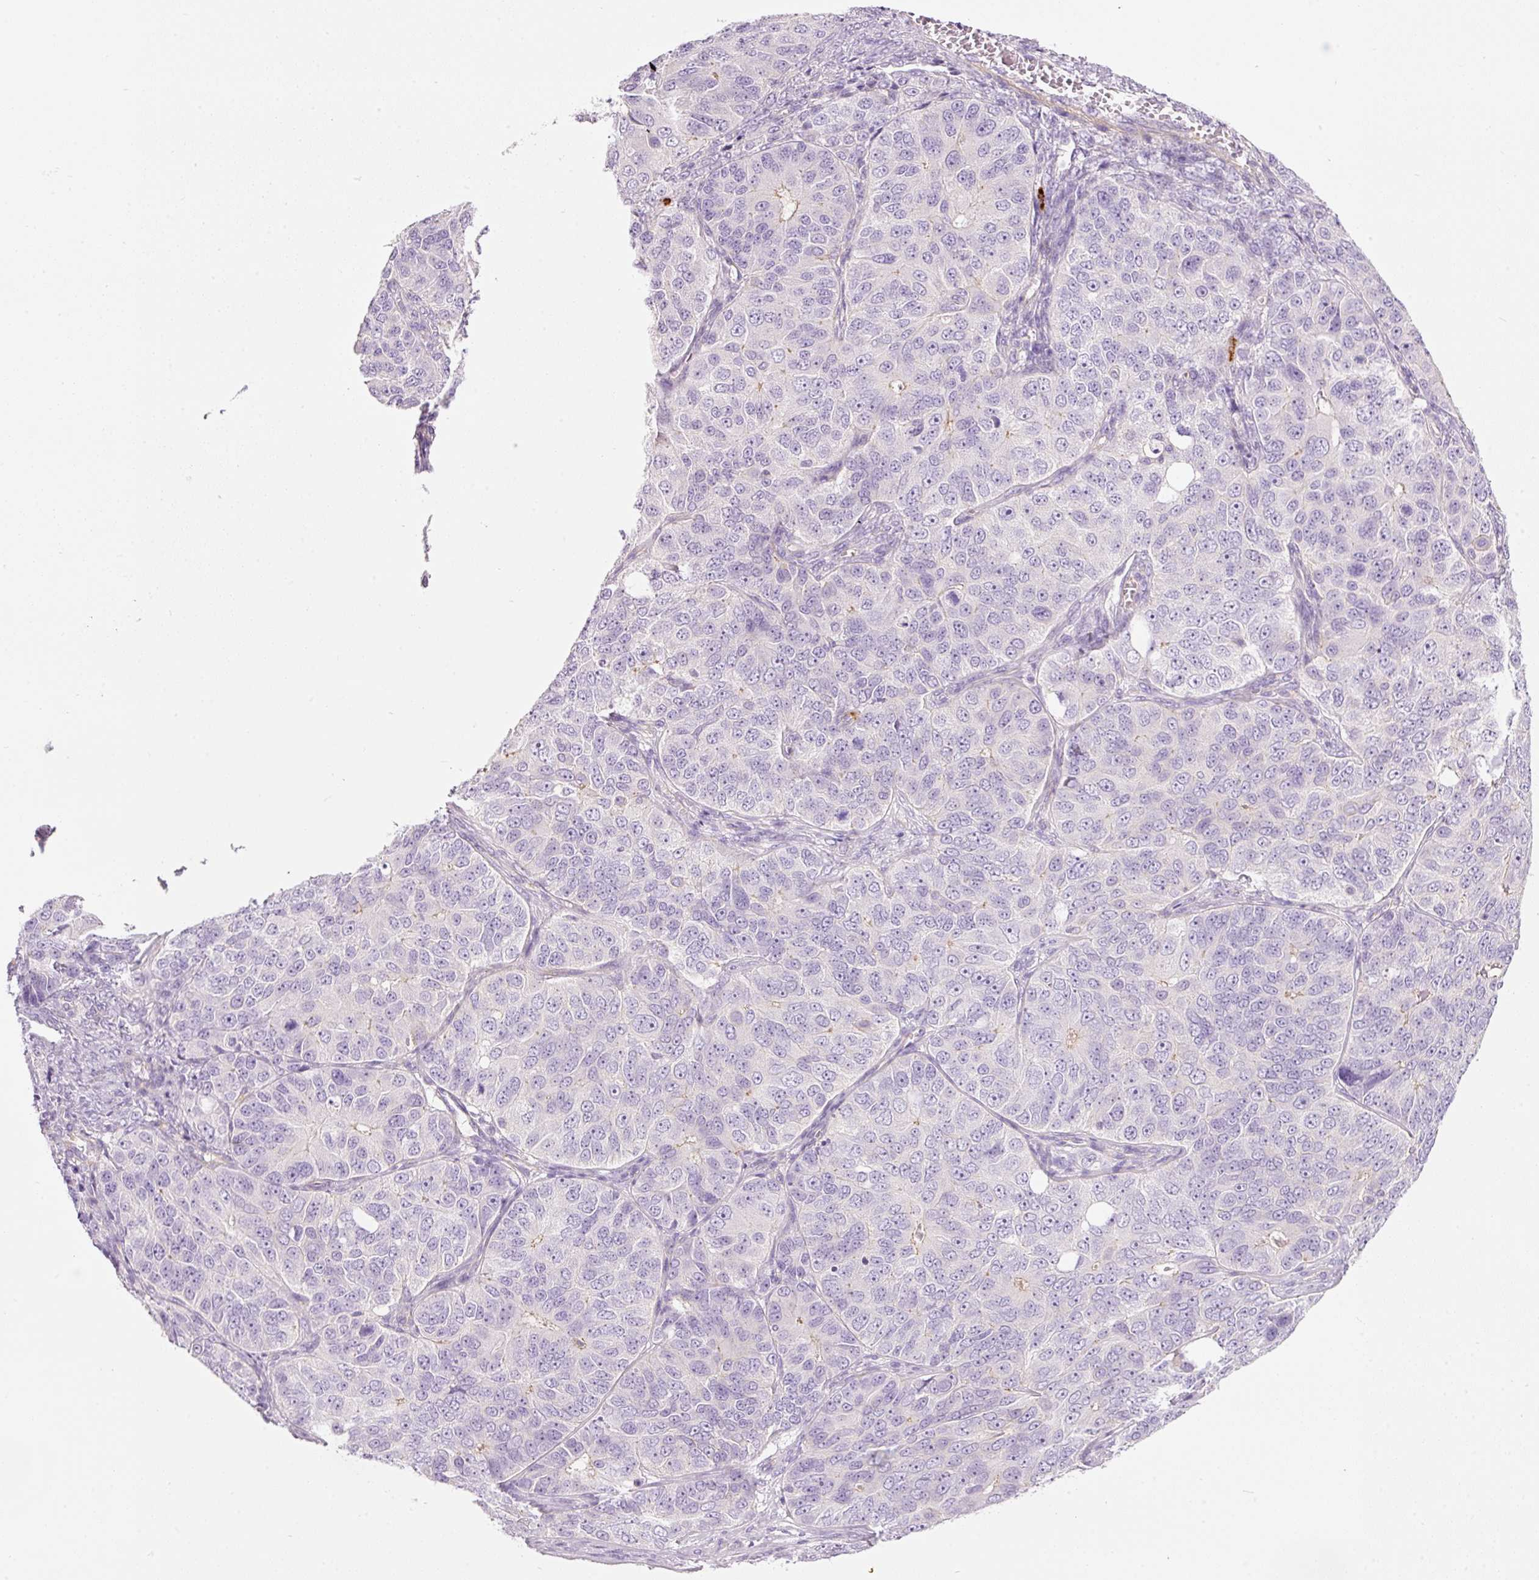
{"staining": {"intensity": "negative", "quantity": "none", "location": "none"}, "tissue": "ovarian cancer", "cell_type": "Tumor cells", "image_type": "cancer", "snomed": [{"axis": "morphology", "description": "Carcinoma, endometroid"}, {"axis": "topography", "description": "Ovary"}], "caption": "An image of human endometroid carcinoma (ovarian) is negative for staining in tumor cells.", "gene": "MAP3K3", "patient": {"sex": "female", "age": 51}}